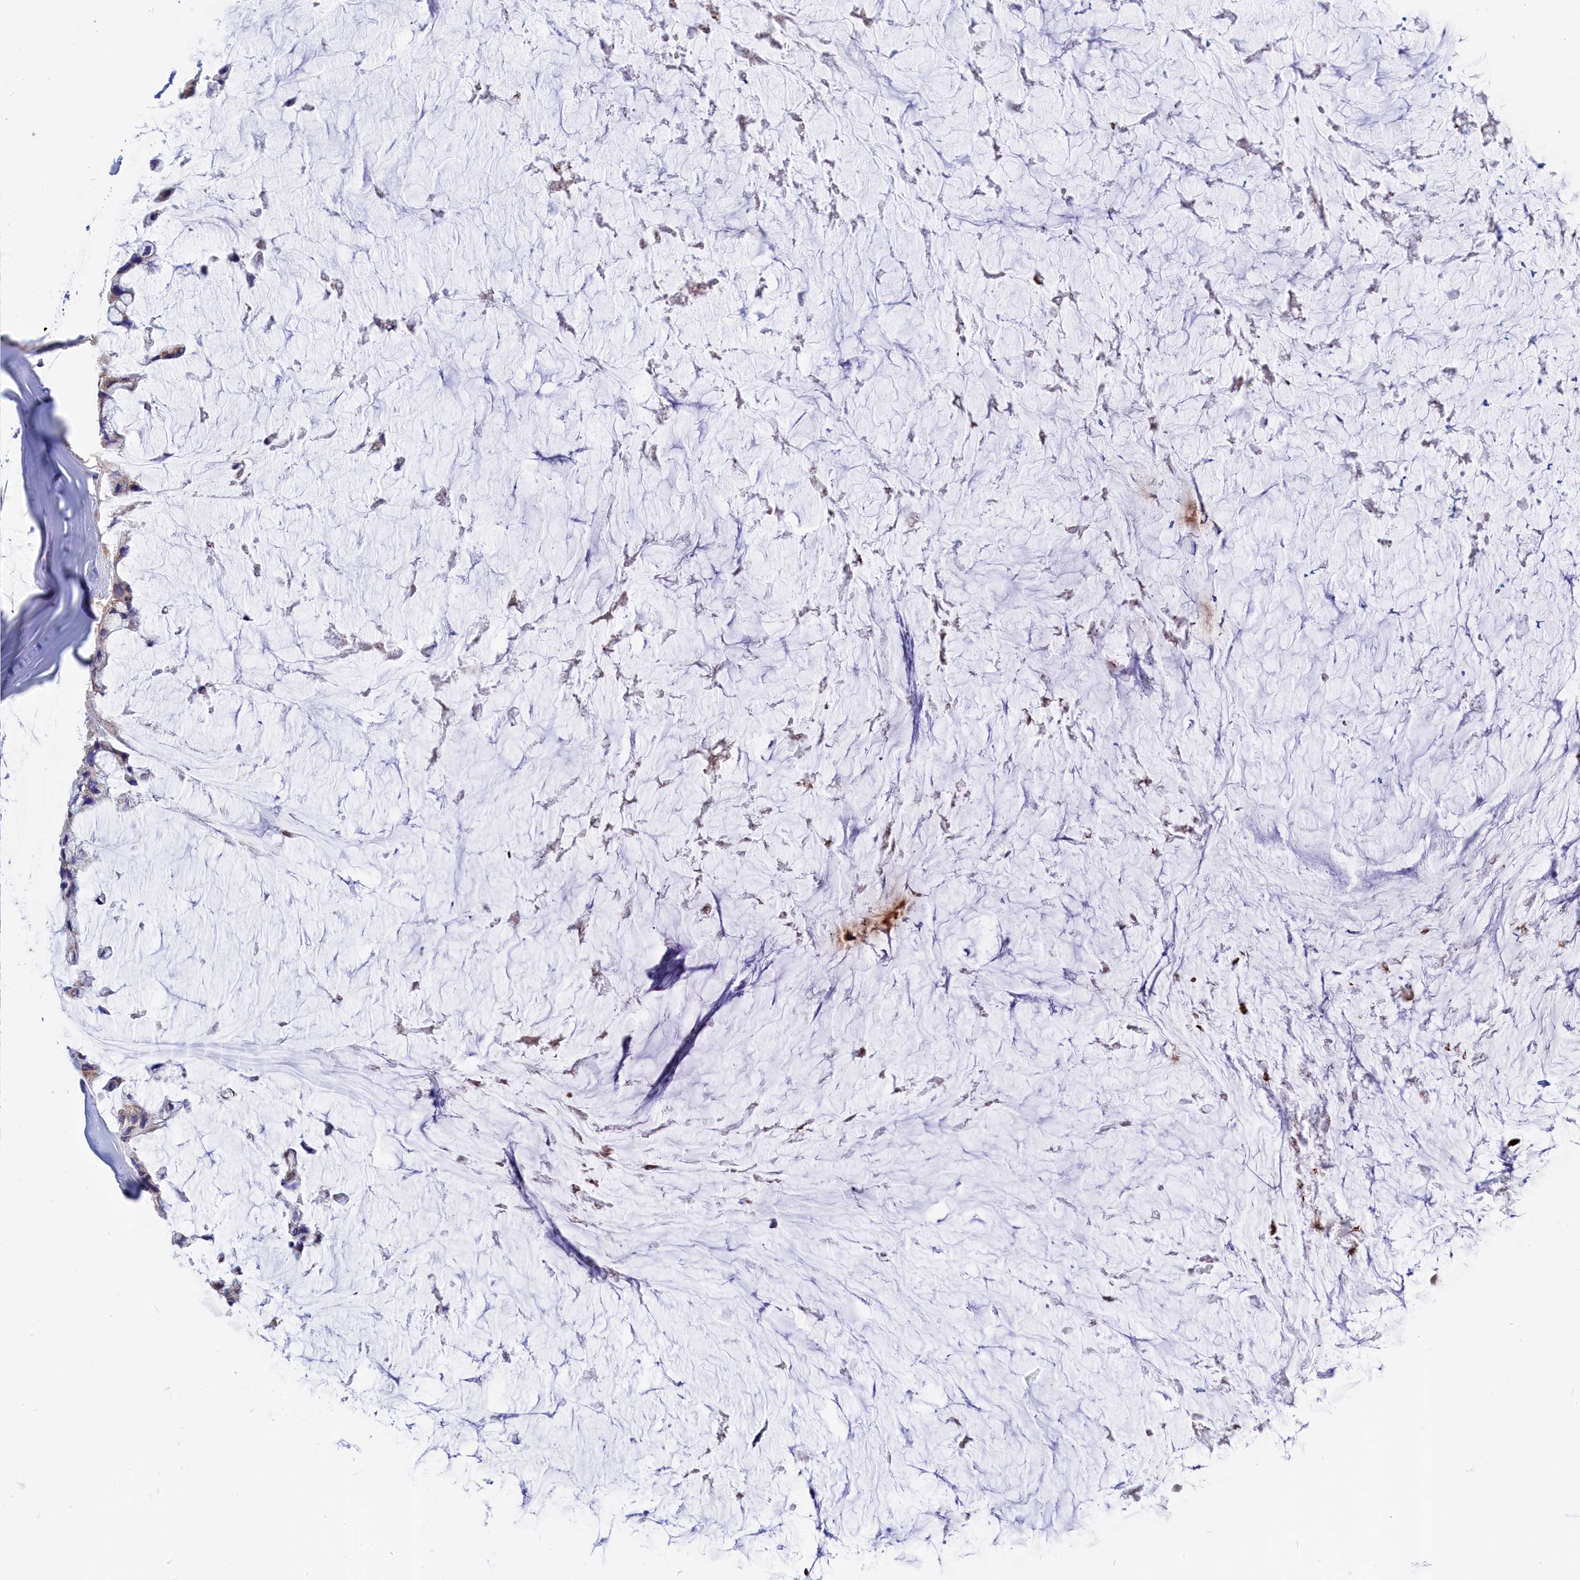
{"staining": {"intensity": "weak", "quantity": ">75%", "location": "cytoplasmic/membranous"}, "tissue": "ovarian cancer", "cell_type": "Tumor cells", "image_type": "cancer", "snomed": [{"axis": "morphology", "description": "Cystadenocarcinoma, mucinous, NOS"}, {"axis": "topography", "description": "Ovary"}], "caption": "Ovarian cancer (mucinous cystadenocarcinoma) stained with a brown dye demonstrates weak cytoplasmic/membranous positive staining in approximately >75% of tumor cells.", "gene": "CCRL2", "patient": {"sex": "female", "age": 39}}